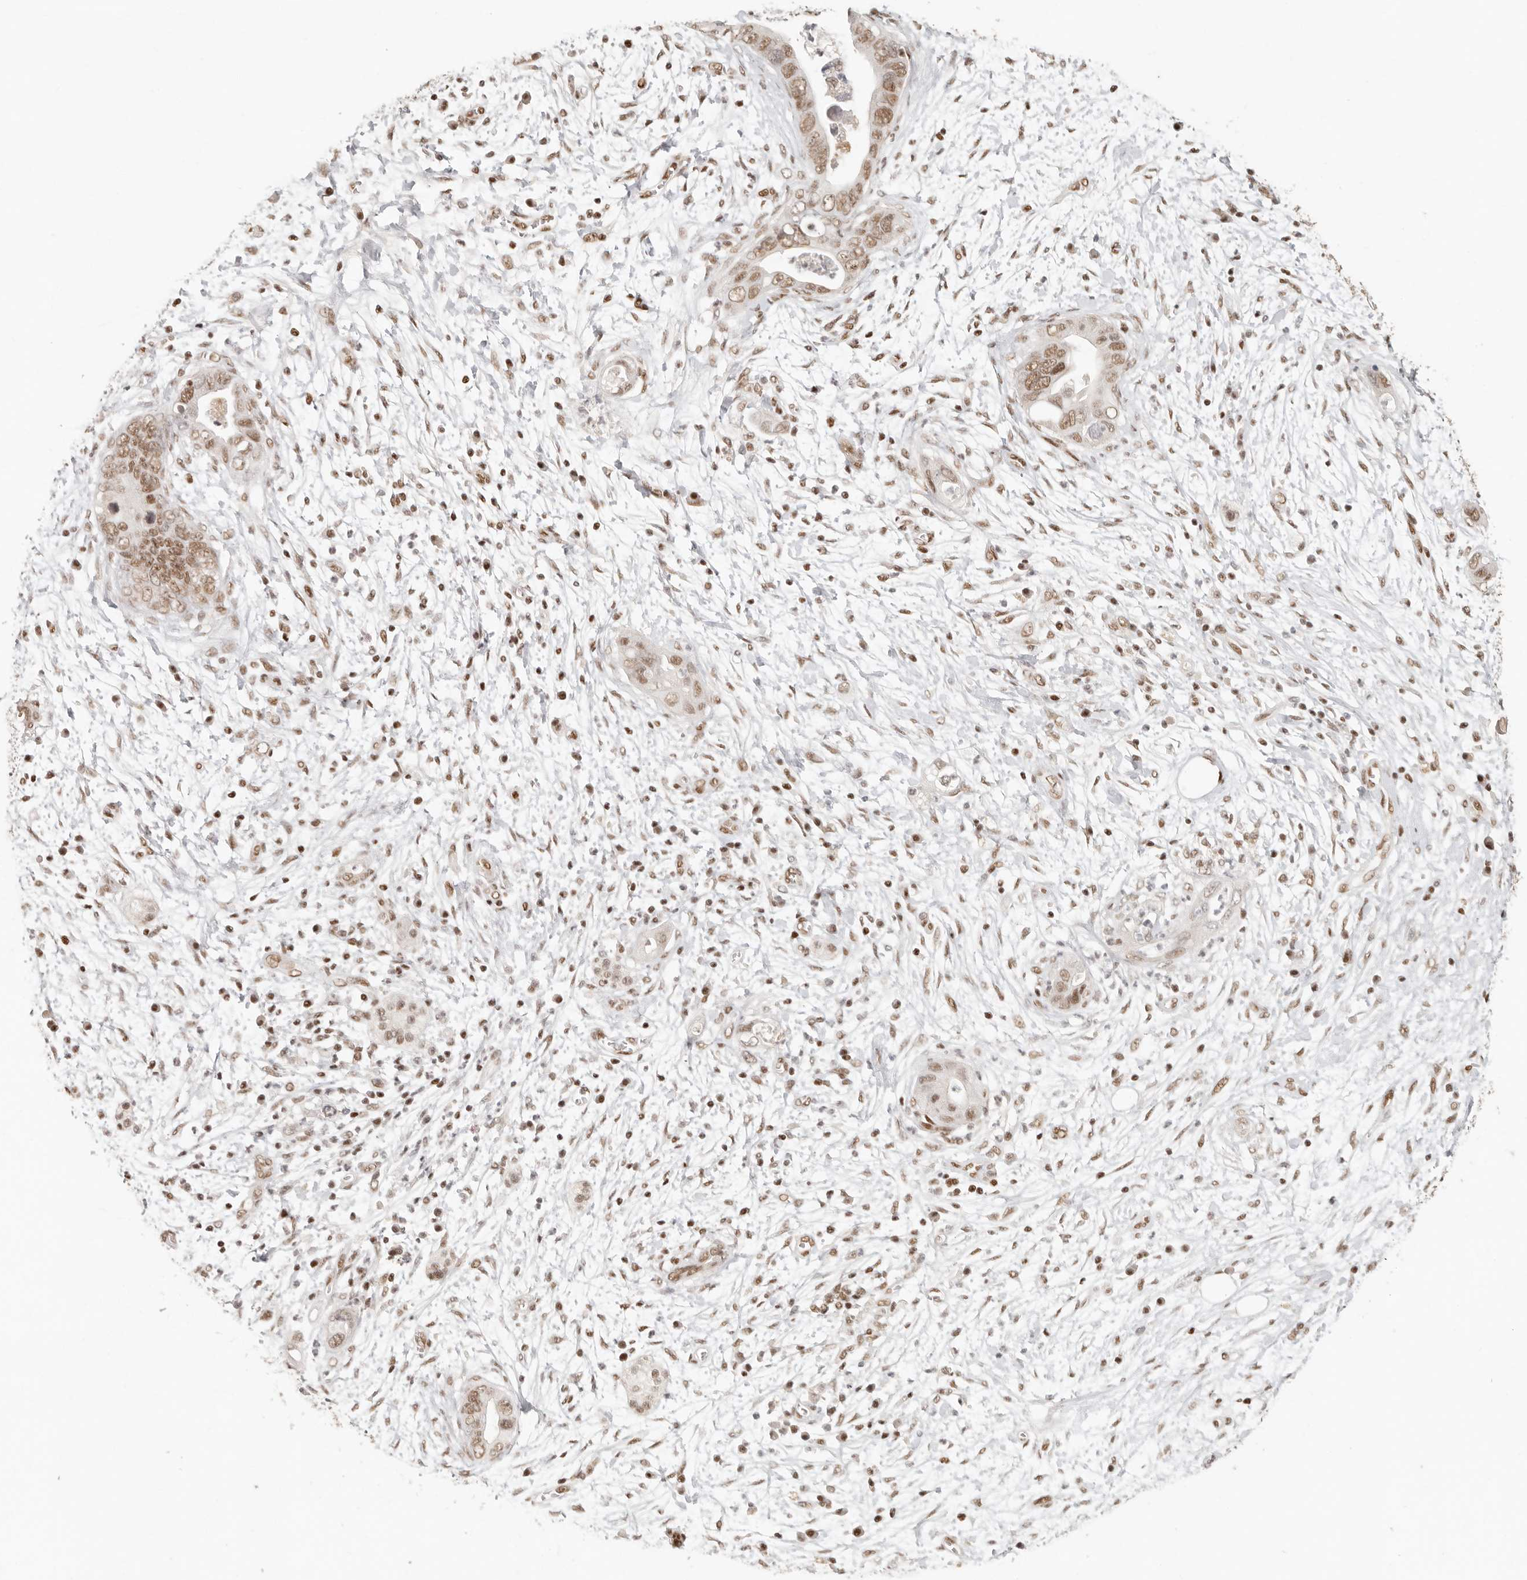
{"staining": {"intensity": "moderate", "quantity": ">75%", "location": "nuclear"}, "tissue": "pancreatic cancer", "cell_type": "Tumor cells", "image_type": "cancer", "snomed": [{"axis": "morphology", "description": "Adenocarcinoma, NOS"}, {"axis": "topography", "description": "Pancreas"}], "caption": "Protein expression analysis of human pancreatic adenocarcinoma reveals moderate nuclear staining in approximately >75% of tumor cells.", "gene": "GABPA", "patient": {"sex": "male", "age": 75}}